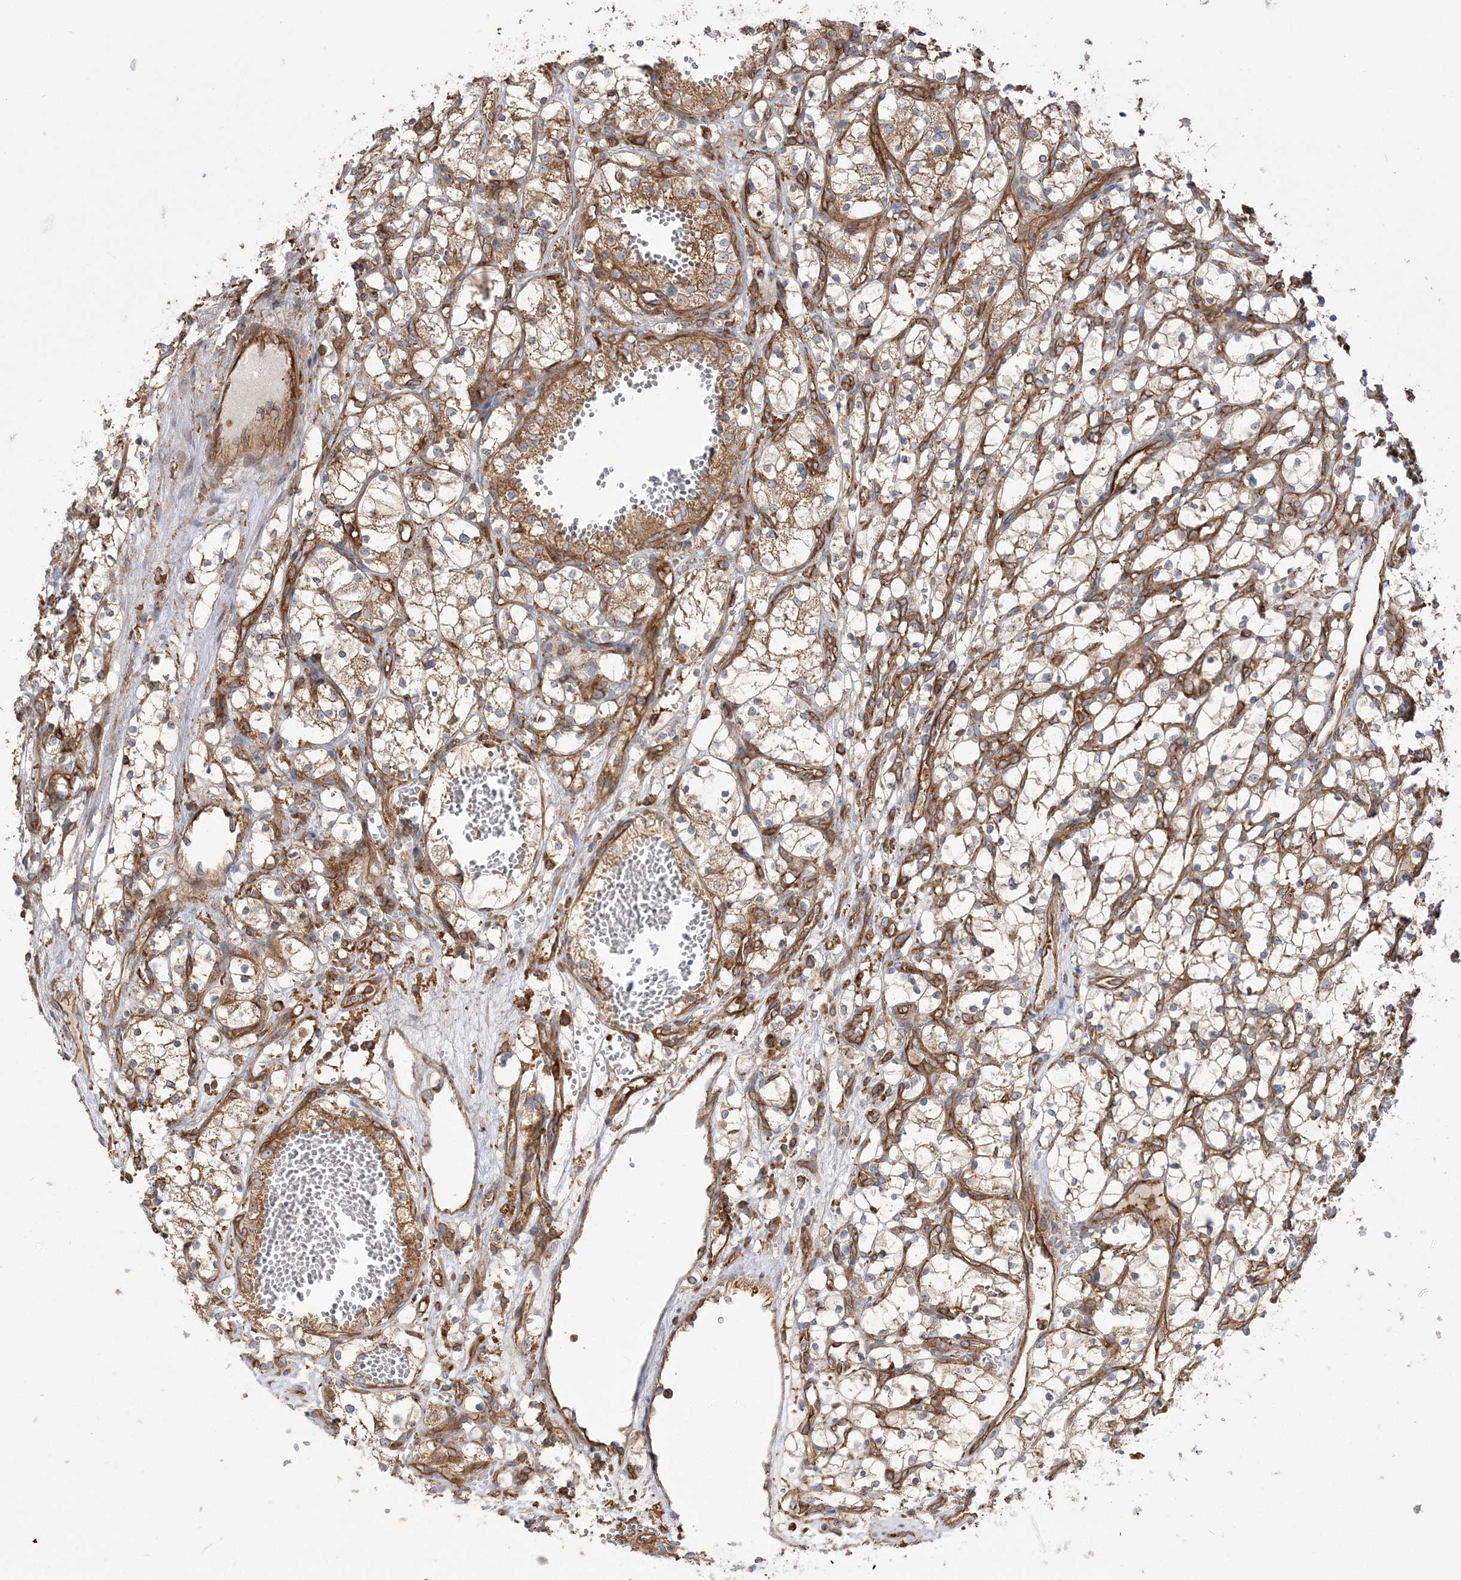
{"staining": {"intensity": "weak", "quantity": "25%-75%", "location": "cytoplasmic/membranous"}, "tissue": "renal cancer", "cell_type": "Tumor cells", "image_type": "cancer", "snomed": [{"axis": "morphology", "description": "Adenocarcinoma, NOS"}, {"axis": "topography", "description": "Kidney"}], "caption": "Immunohistochemical staining of renal adenocarcinoma shows weak cytoplasmic/membranous protein positivity in about 25%-75% of tumor cells.", "gene": "TBC1D5", "patient": {"sex": "female", "age": 69}}